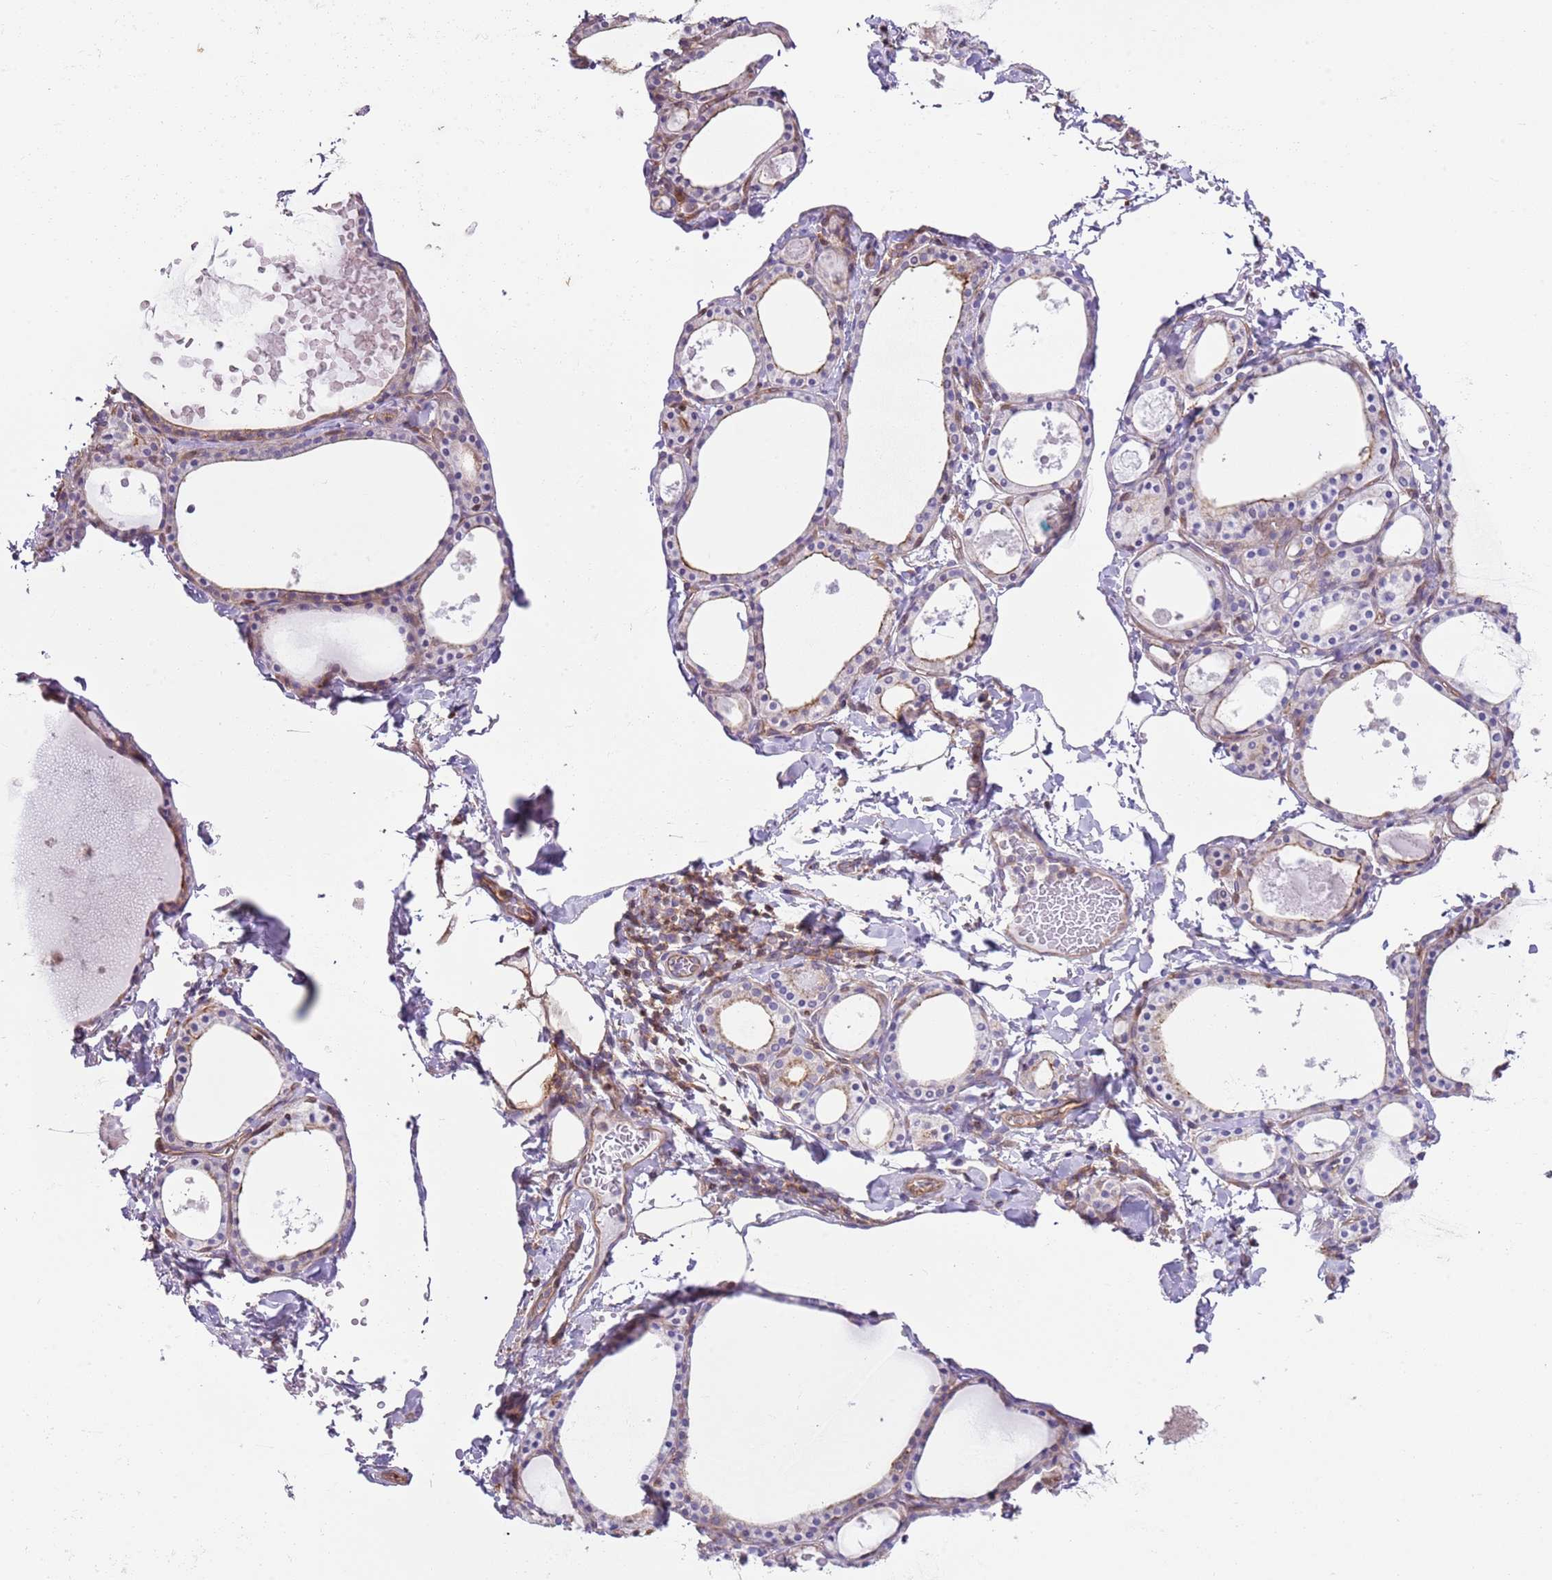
{"staining": {"intensity": "weak", "quantity": "25%-75%", "location": "cytoplasmic/membranous"}, "tissue": "thyroid gland", "cell_type": "Glandular cells", "image_type": "normal", "snomed": [{"axis": "morphology", "description": "Normal tissue, NOS"}, {"axis": "topography", "description": "Thyroid gland"}], "caption": "Approximately 25%-75% of glandular cells in normal thyroid gland exhibit weak cytoplasmic/membranous protein staining as visualized by brown immunohistochemical staining.", "gene": "GNAI1", "patient": {"sex": "male", "age": 56}}